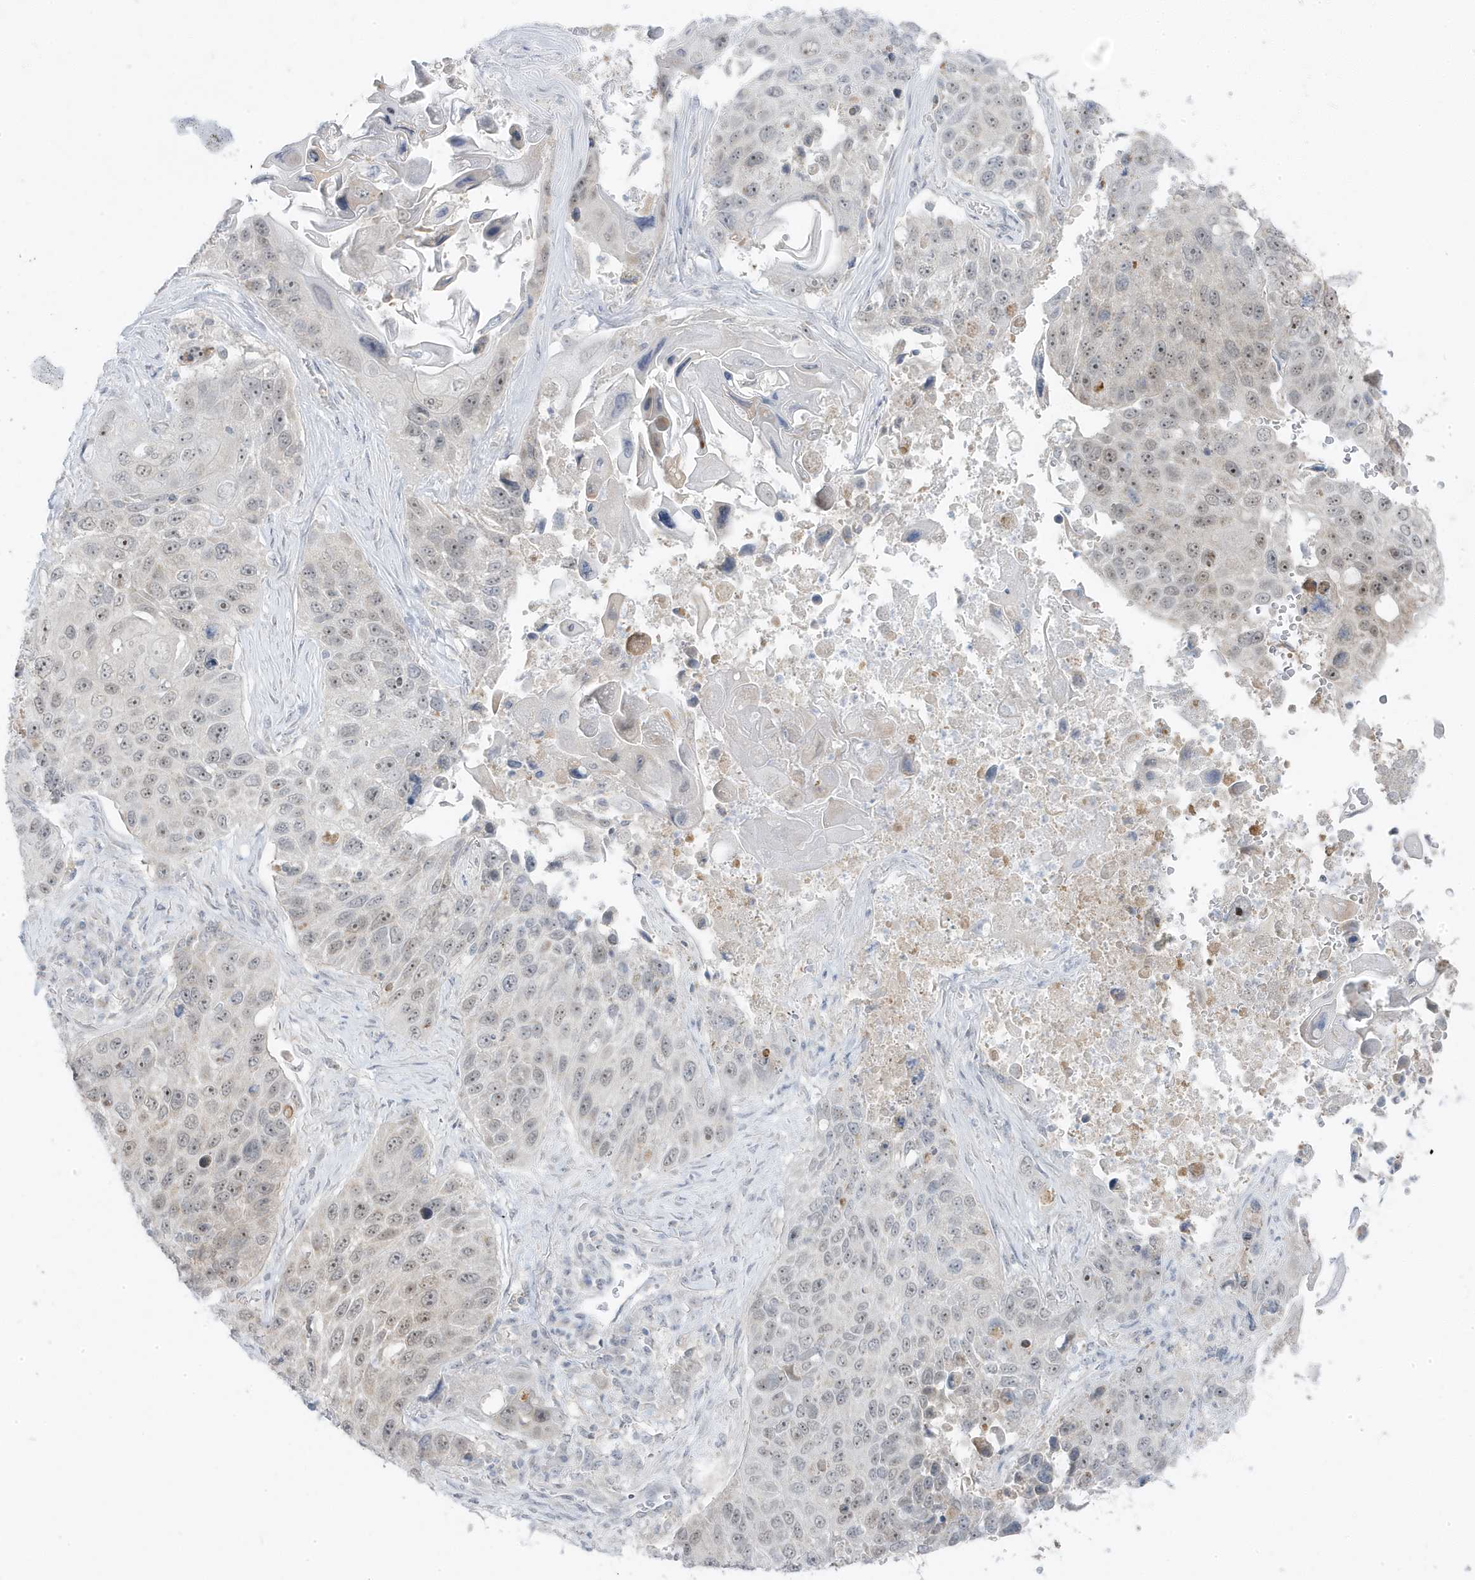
{"staining": {"intensity": "moderate", "quantity": "25%-75%", "location": "nuclear"}, "tissue": "lung cancer", "cell_type": "Tumor cells", "image_type": "cancer", "snomed": [{"axis": "morphology", "description": "Squamous cell carcinoma, NOS"}, {"axis": "topography", "description": "Lung"}], "caption": "Brown immunohistochemical staining in human lung squamous cell carcinoma exhibits moderate nuclear staining in approximately 25%-75% of tumor cells. The protein is stained brown, and the nuclei are stained in blue (DAB IHC with brightfield microscopy, high magnification).", "gene": "TSEN15", "patient": {"sex": "male", "age": 61}}